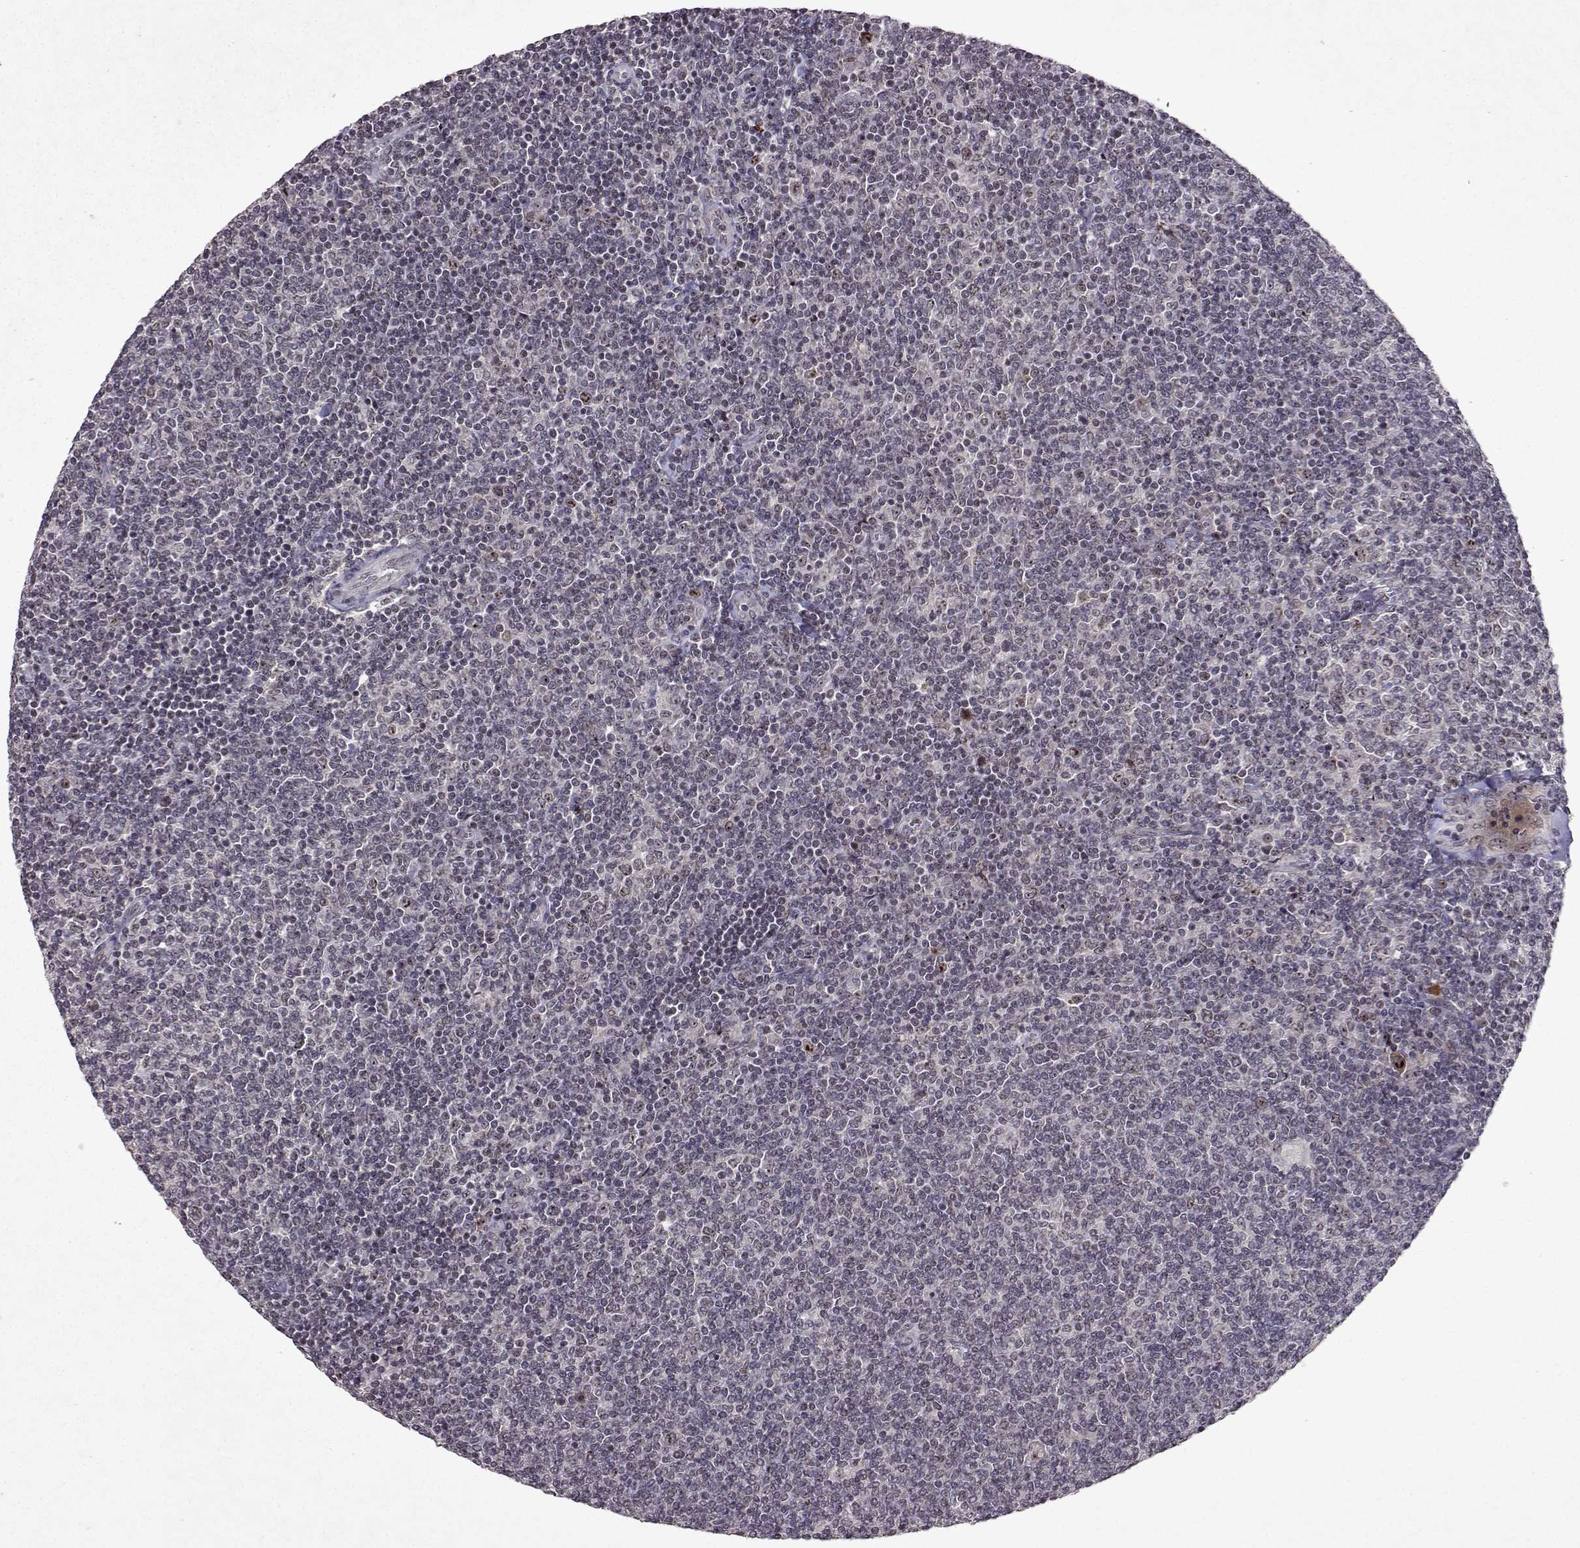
{"staining": {"intensity": "negative", "quantity": "none", "location": "none"}, "tissue": "lymphoma", "cell_type": "Tumor cells", "image_type": "cancer", "snomed": [{"axis": "morphology", "description": "Malignant lymphoma, non-Hodgkin's type, Low grade"}, {"axis": "topography", "description": "Lymph node"}], "caption": "This is an IHC image of human lymphoma. There is no expression in tumor cells.", "gene": "DDX56", "patient": {"sex": "male", "age": 52}}